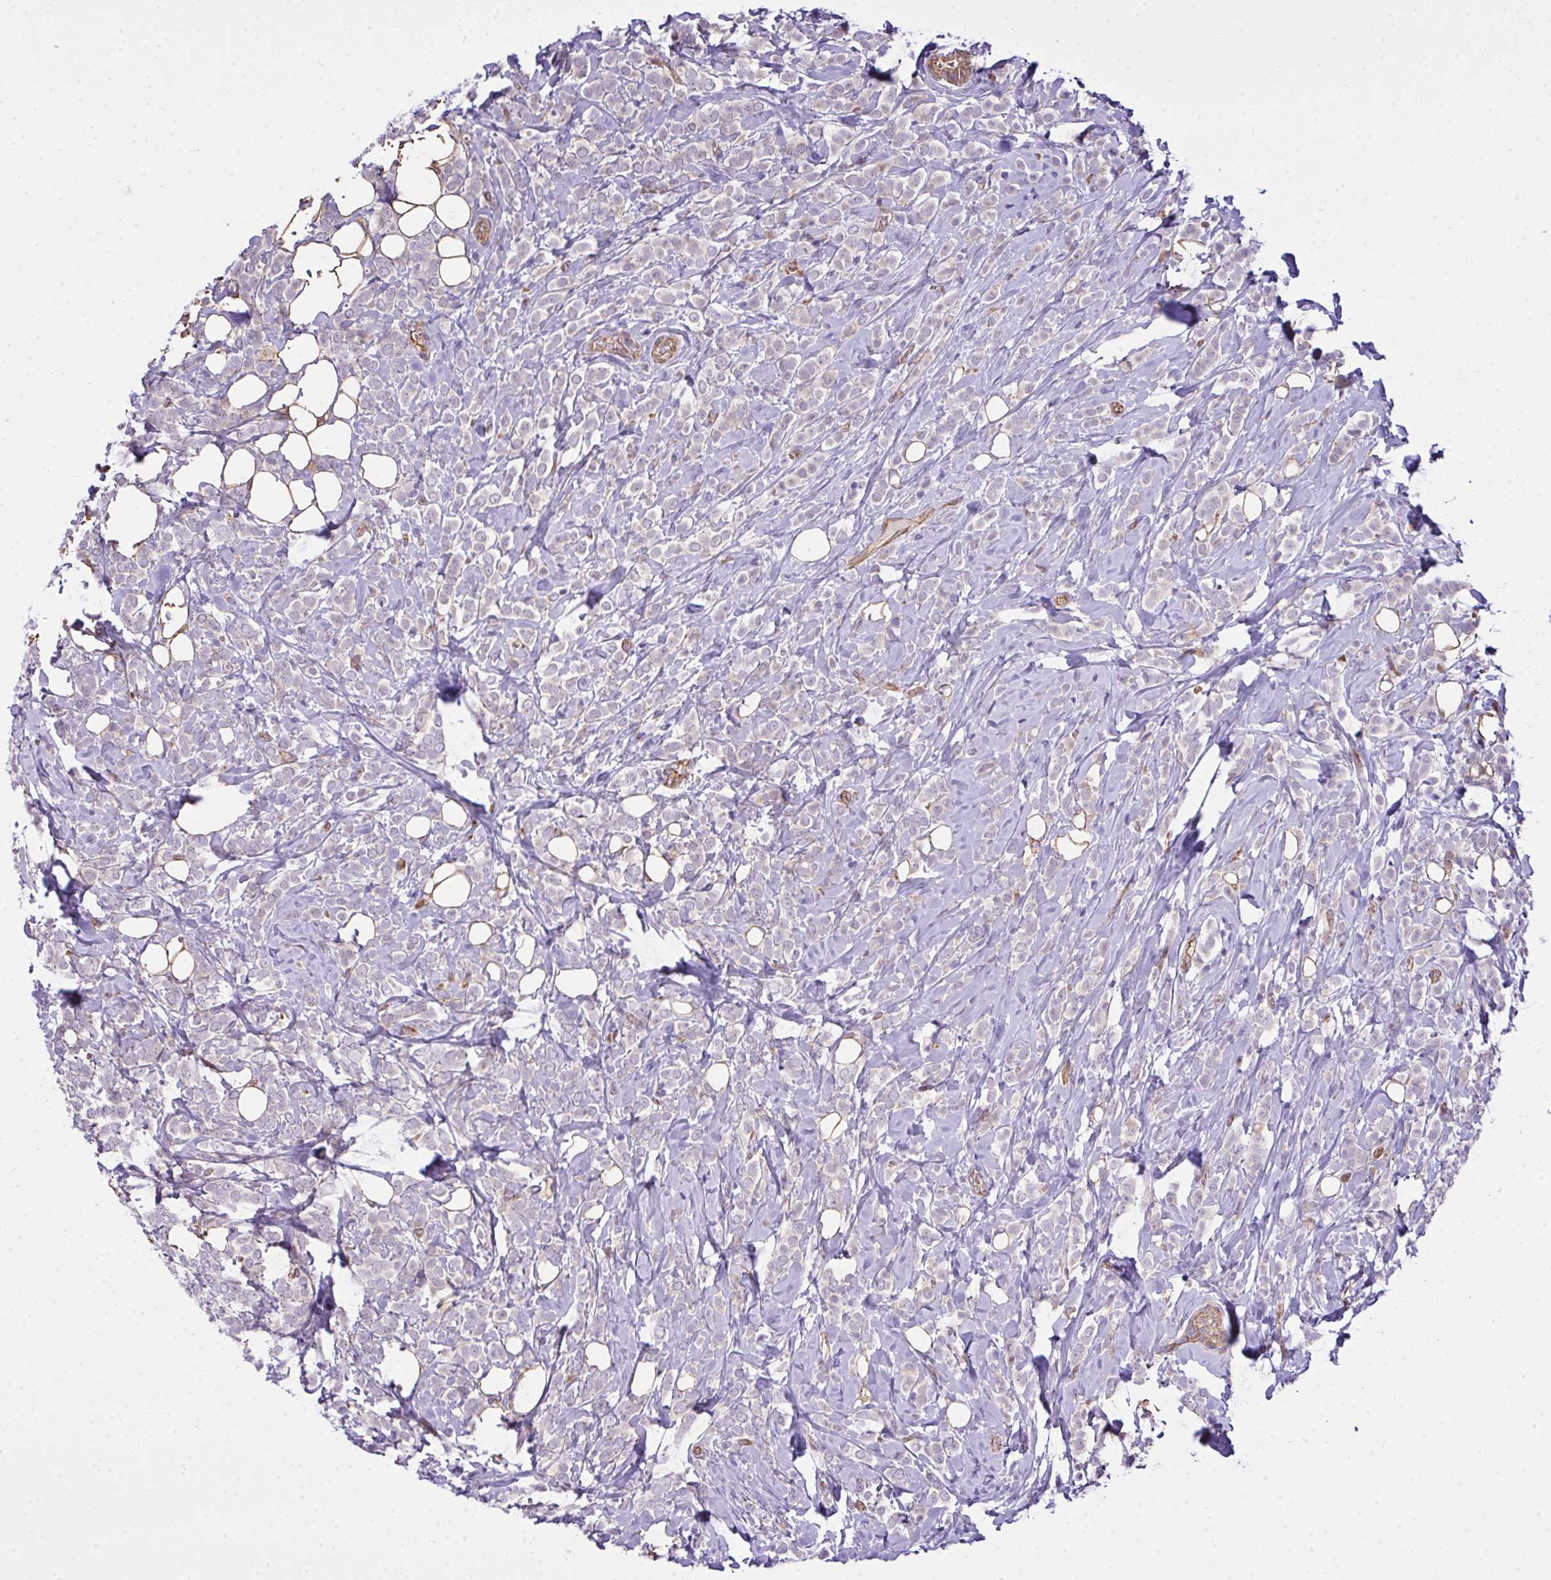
{"staining": {"intensity": "negative", "quantity": "none", "location": "none"}, "tissue": "breast cancer", "cell_type": "Tumor cells", "image_type": "cancer", "snomed": [{"axis": "morphology", "description": "Lobular carcinoma"}, {"axis": "topography", "description": "Breast"}], "caption": "Immunohistochemistry of human breast lobular carcinoma exhibits no expression in tumor cells.", "gene": "RSKR", "patient": {"sex": "female", "age": 49}}